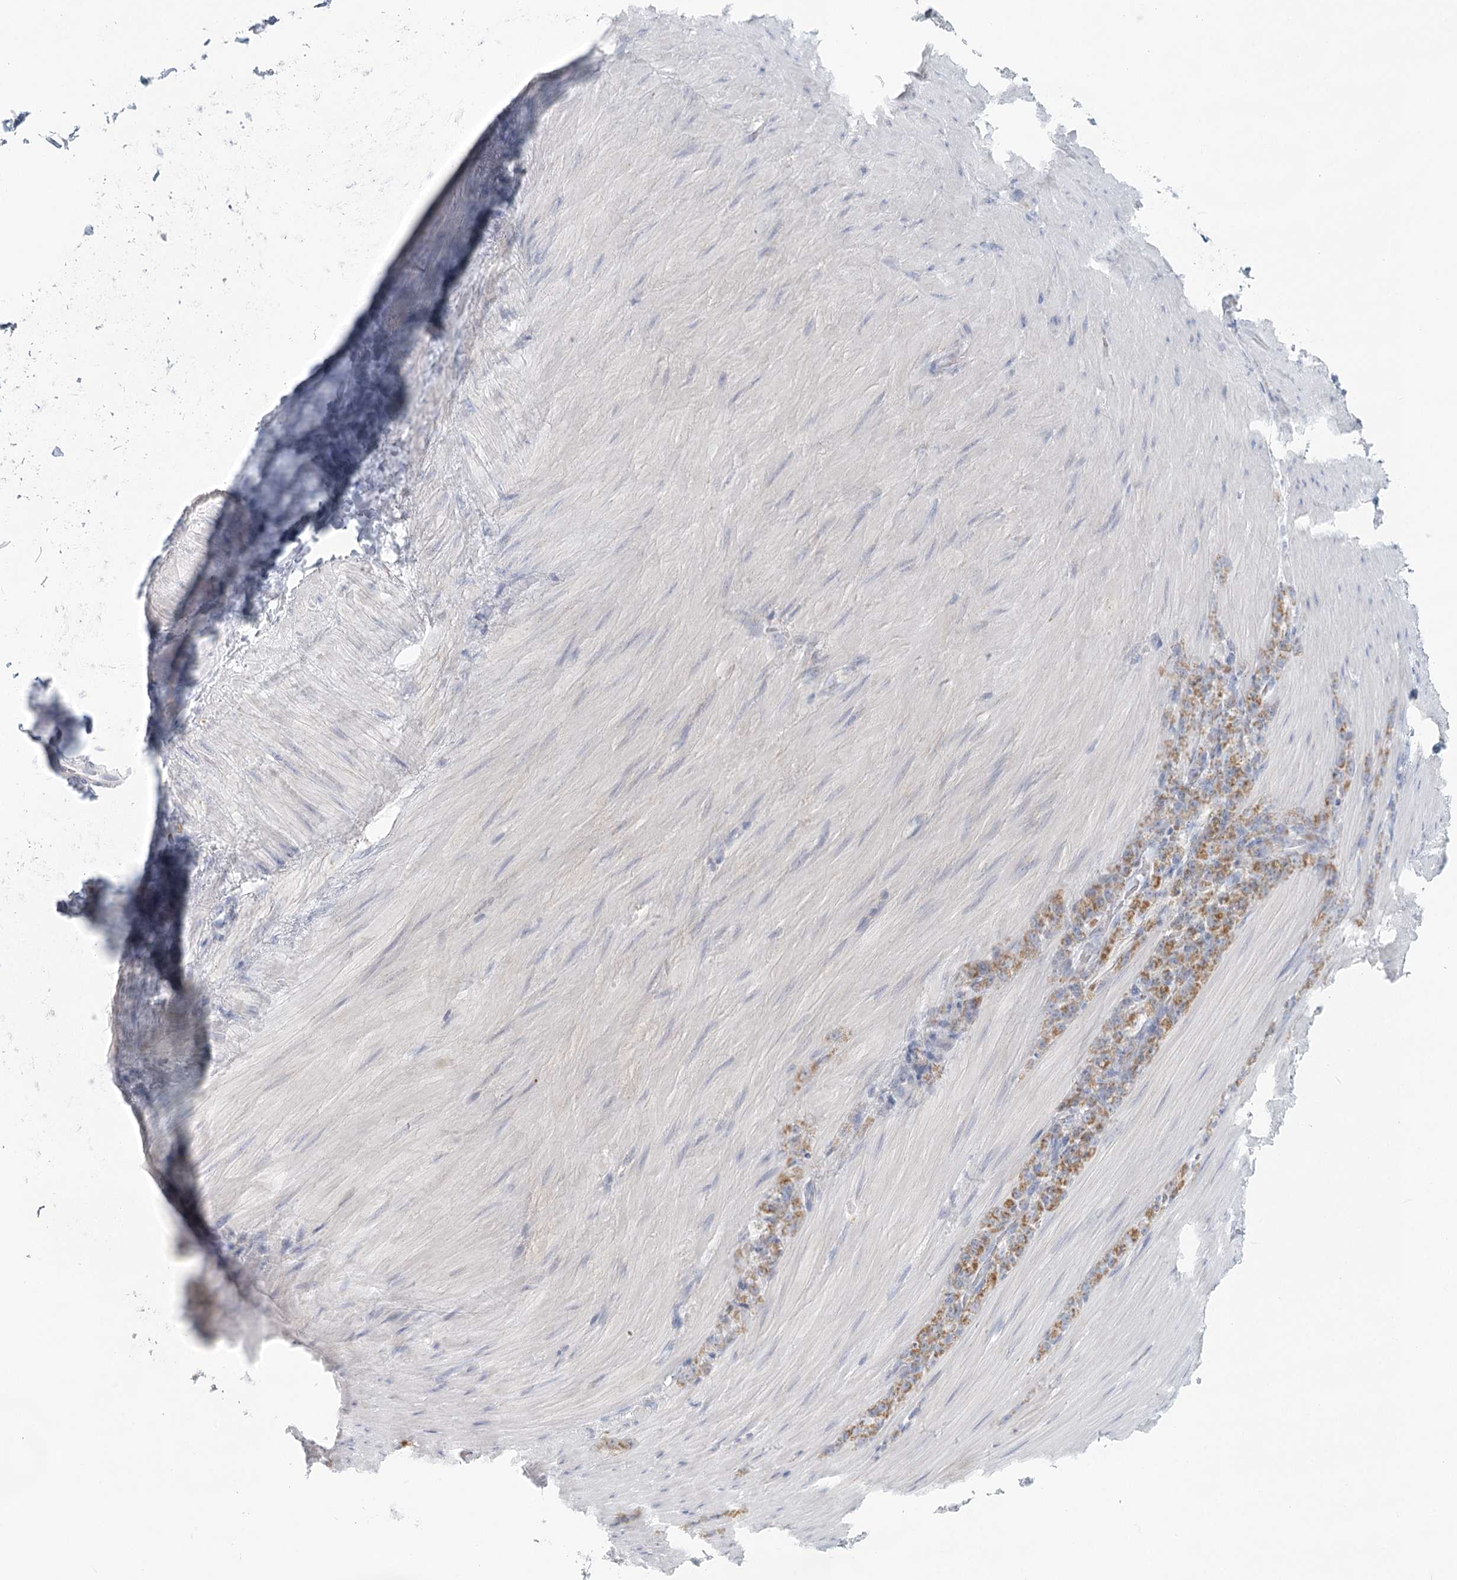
{"staining": {"intensity": "moderate", "quantity": ">75%", "location": "cytoplasmic/membranous"}, "tissue": "stomach cancer", "cell_type": "Tumor cells", "image_type": "cancer", "snomed": [{"axis": "morphology", "description": "Normal tissue, NOS"}, {"axis": "morphology", "description": "Adenocarcinoma, NOS"}, {"axis": "topography", "description": "Stomach"}], "caption": "Tumor cells reveal moderate cytoplasmic/membranous expression in approximately >75% of cells in stomach adenocarcinoma.", "gene": "BPHL", "patient": {"sex": "male", "age": 82}}